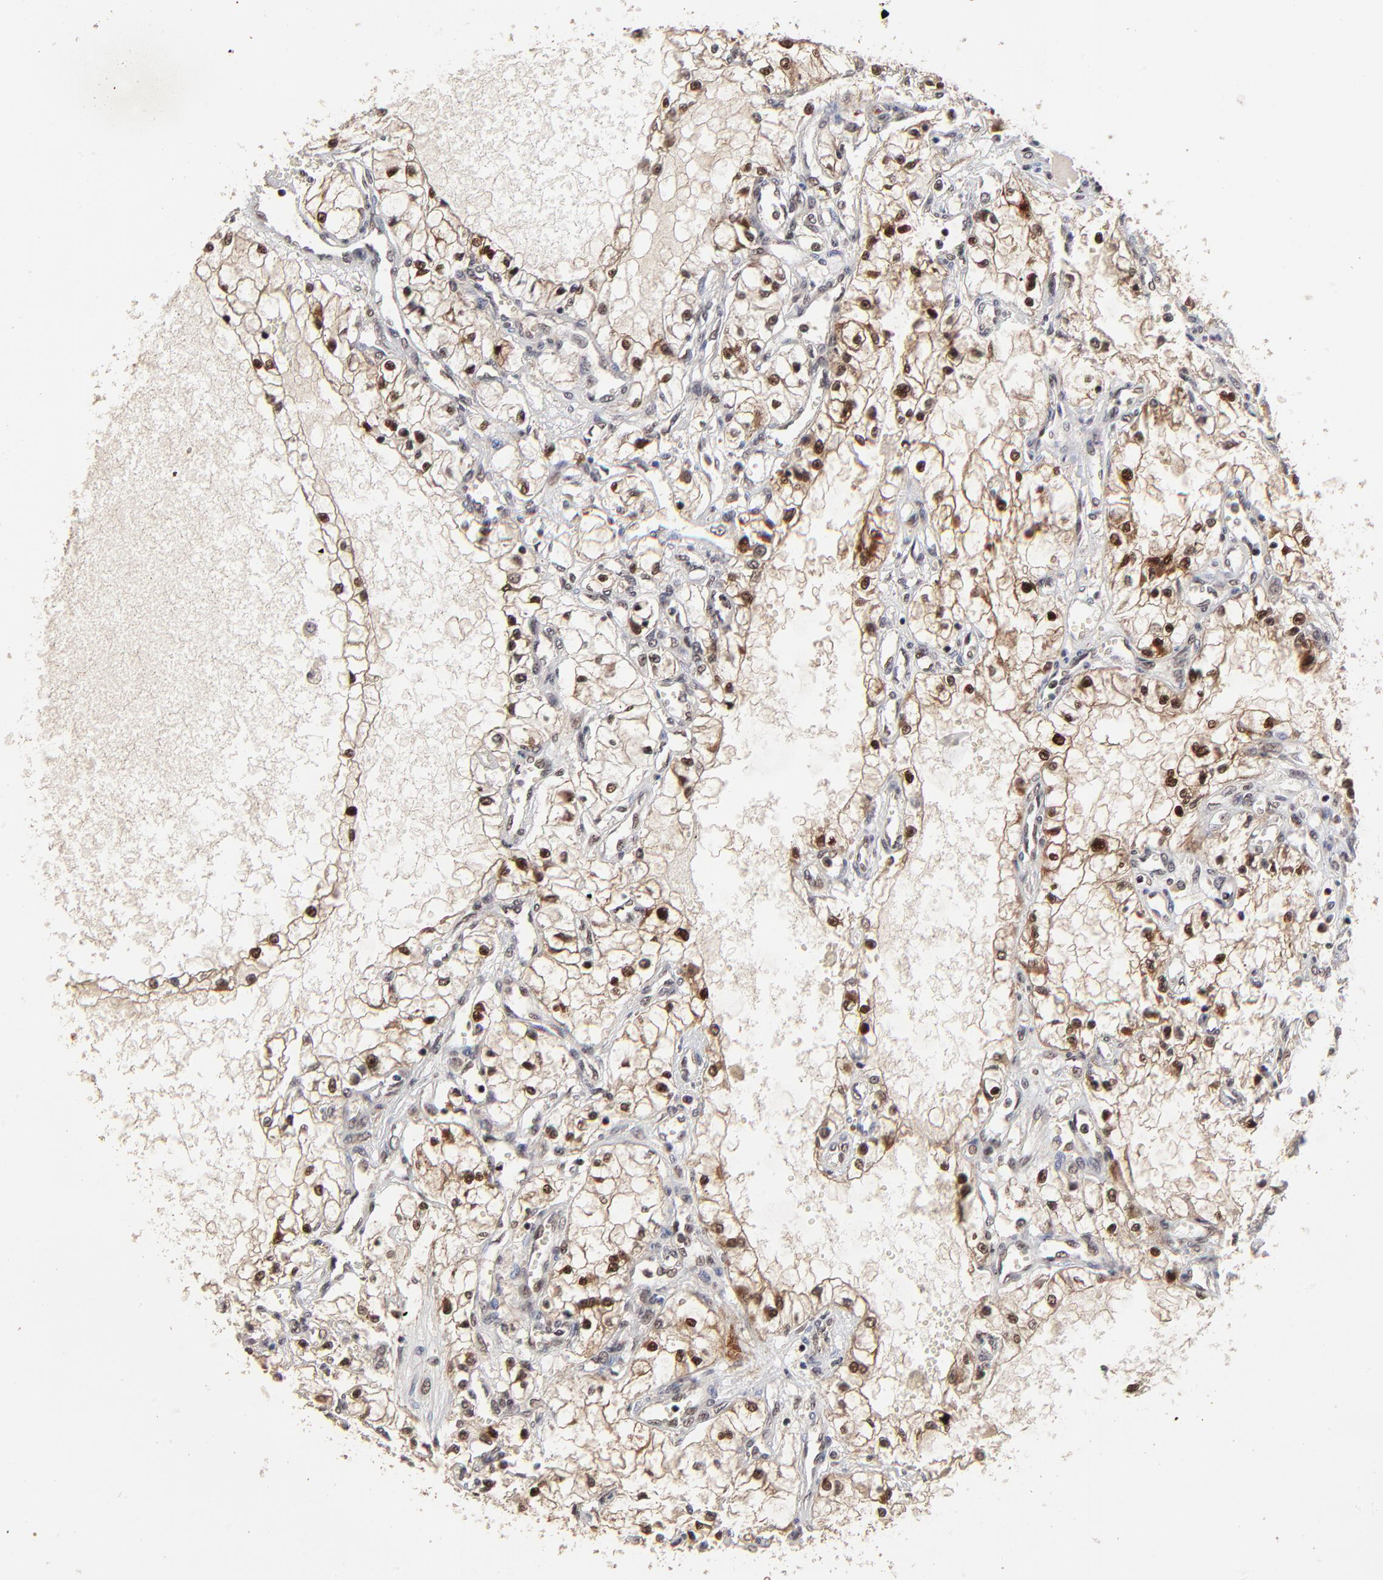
{"staining": {"intensity": "moderate", "quantity": "25%-75%", "location": "cytoplasmic/membranous,nuclear"}, "tissue": "renal cancer", "cell_type": "Tumor cells", "image_type": "cancer", "snomed": [{"axis": "morphology", "description": "Adenocarcinoma, NOS"}, {"axis": "topography", "description": "Kidney"}], "caption": "An image showing moderate cytoplasmic/membranous and nuclear staining in about 25%-75% of tumor cells in renal cancer (adenocarcinoma), as visualized by brown immunohistochemical staining.", "gene": "RBM22", "patient": {"sex": "male", "age": 61}}